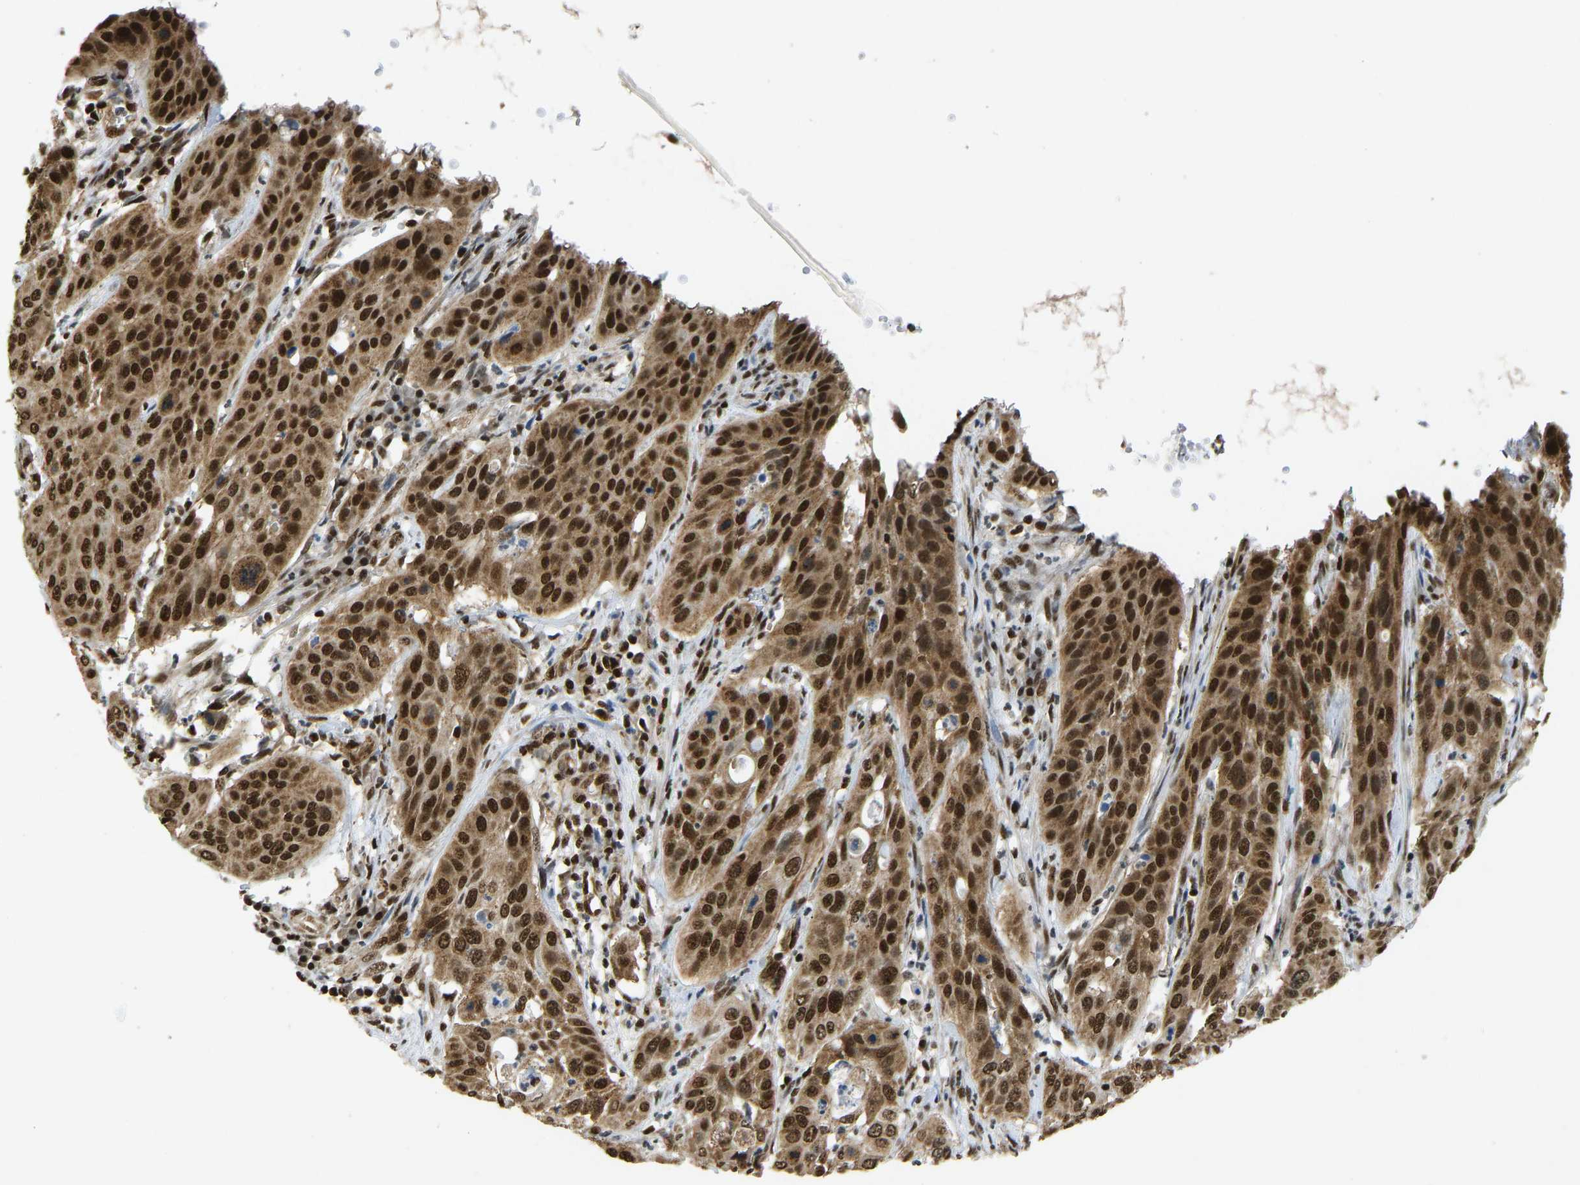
{"staining": {"intensity": "strong", "quantity": ">75%", "location": "cytoplasmic/membranous,nuclear"}, "tissue": "cervical cancer", "cell_type": "Tumor cells", "image_type": "cancer", "snomed": [{"axis": "morphology", "description": "Normal tissue, NOS"}, {"axis": "morphology", "description": "Squamous cell carcinoma, NOS"}, {"axis": "topography", "description": "Cervix"}], "caption": "Immunohistochemical staining of cervical cancer shows strong cytoplasmic/membranous and nuclear protein expression in approximately >75% of tumor cells.", "gene": "ZSCAN20", "patient": {"sex": "female", "age": 39}}